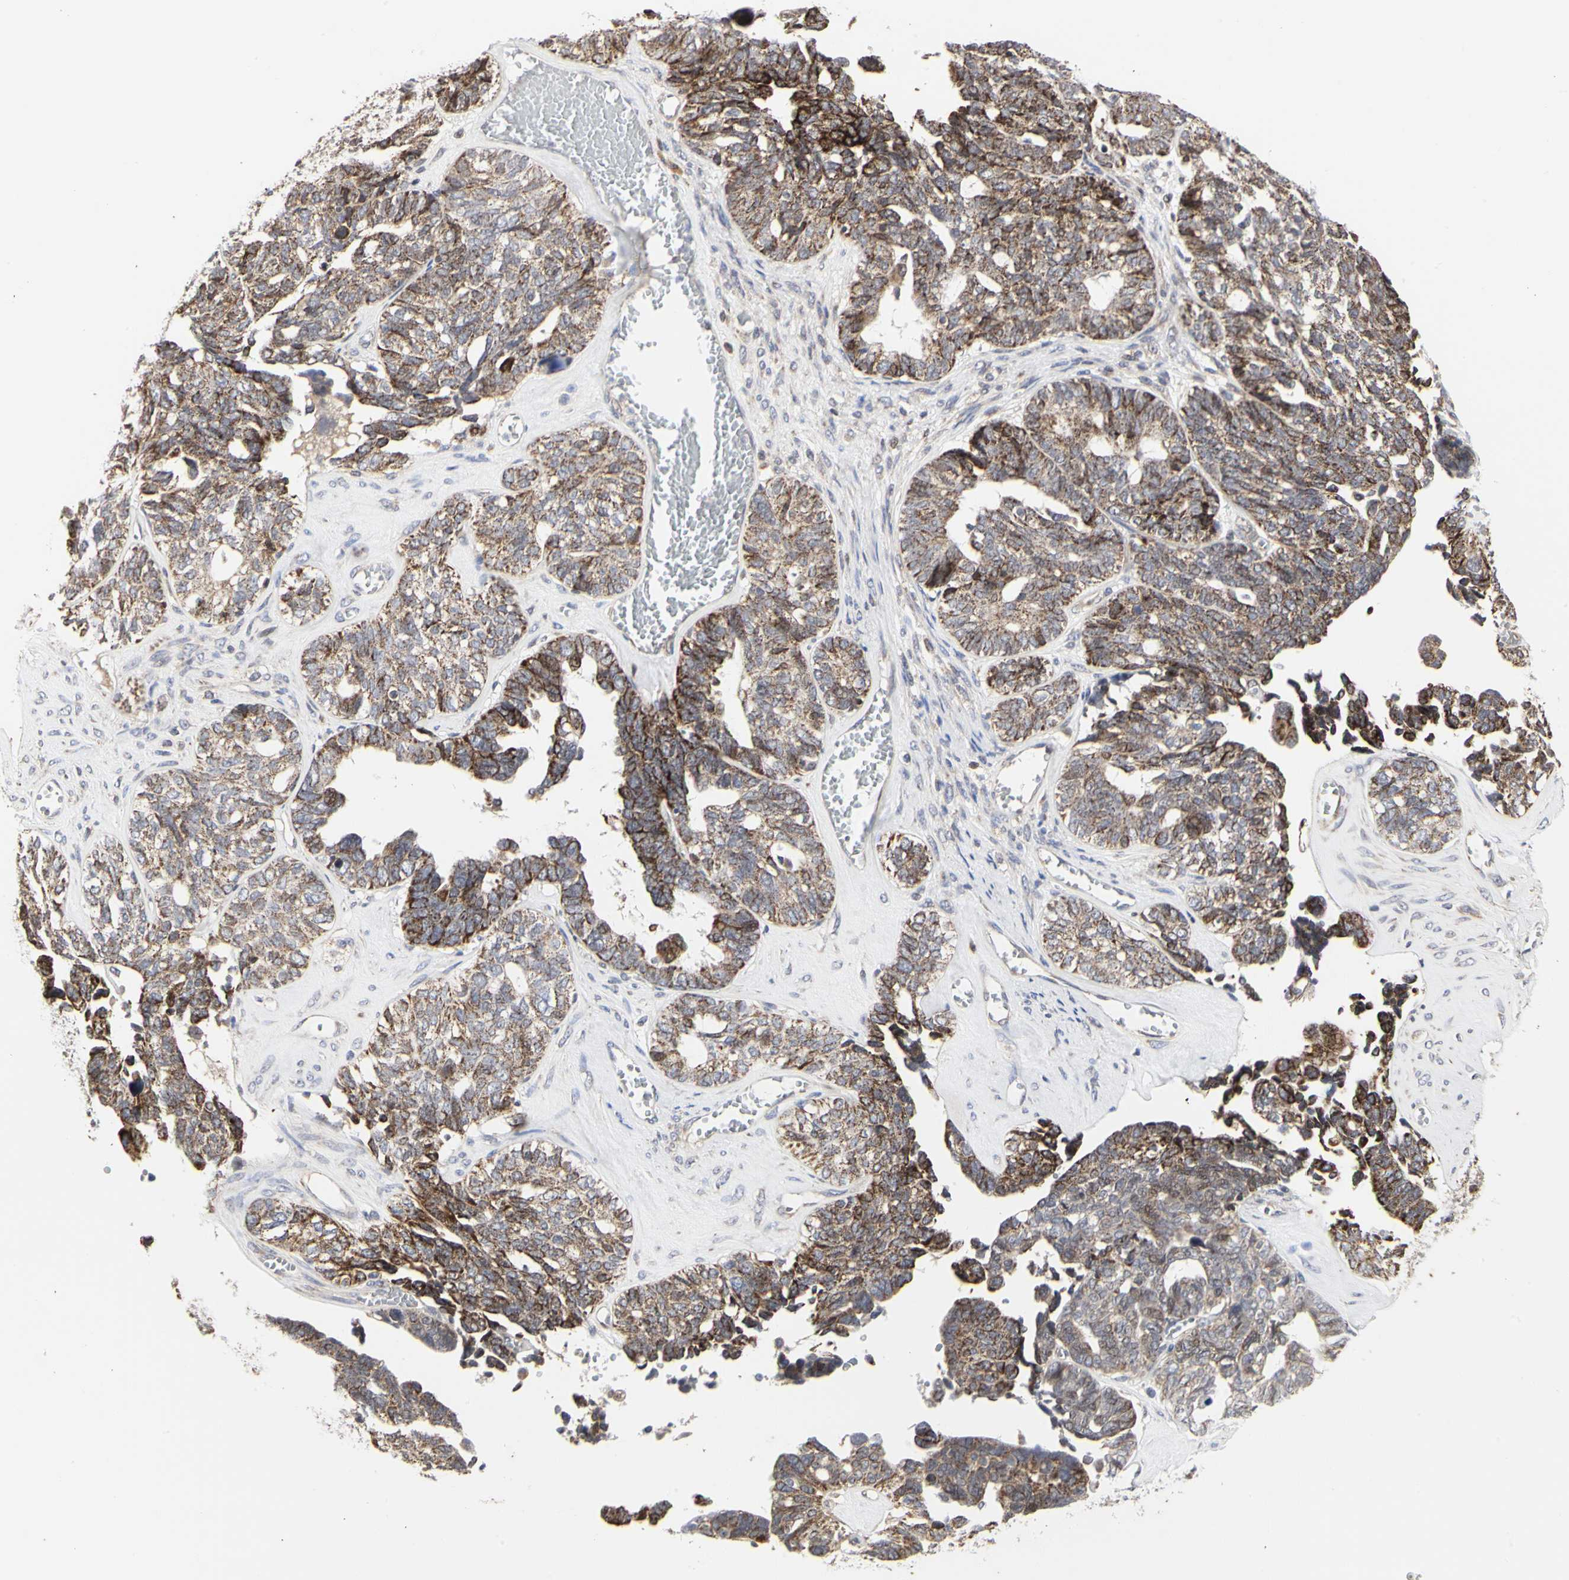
{"staining": {"intensity": "moderate", "quantity": ">75%", "location": "cytoplasmic/membranous"}, "tissue": "ovarian cancer", "cell_type": "Tumor cells", "image_type": "cancer", "snomed": [{"axis": "morphology", "description": "Cystadenocarcinoma, serous, NOS"}, {"axis": "topography", "description": "Ovary"}], "caption": "DAB (3,3'-diaminobenzidine) immunohistochemical staining of human ovarian cancer (serous cystadenocarcinoma) shows moderate cytoplasmic/membranous protein staining in about >75% of tumor cells.", "gene": "TSKU", "patient": {"sex": "female", "age": 79}}